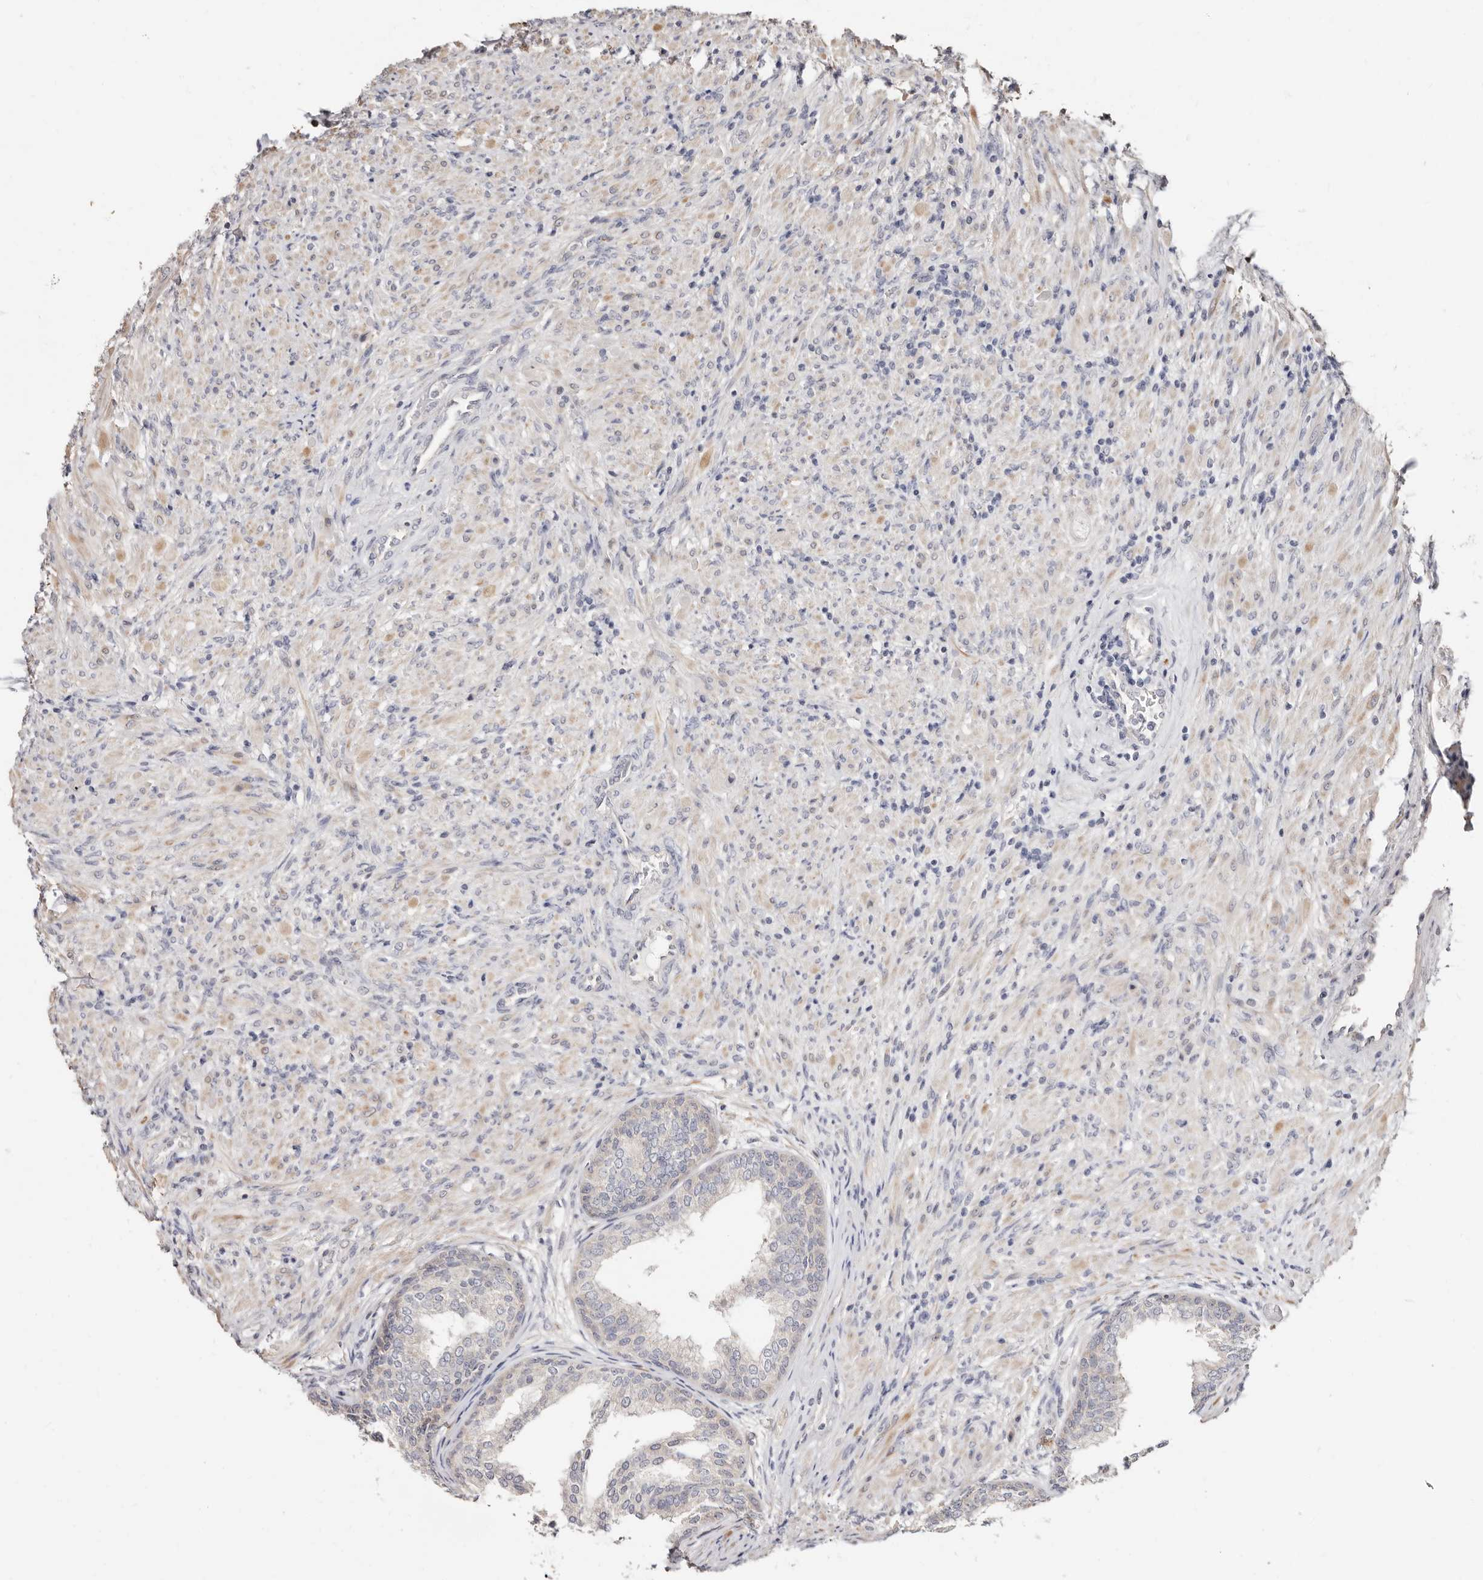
{"staining": {"intensity": "weak", "quantity": "<25%", "location": "cytoplasmic/membranous"}, "tissue": "prostate", "cell_type": "Glandular cells", "image_type": "normal", "snomed": [{"axis": "morphology", "description": "Normal tissue, NOS"}, {"axis": "topography", "description": "Prostate"}], "caption": "A histopathology image of prostate stained for a protein reveals no brown staining in glandular cells.", "gene": "BCL2L15", "patient": {"sex": "male", "age": 76}}